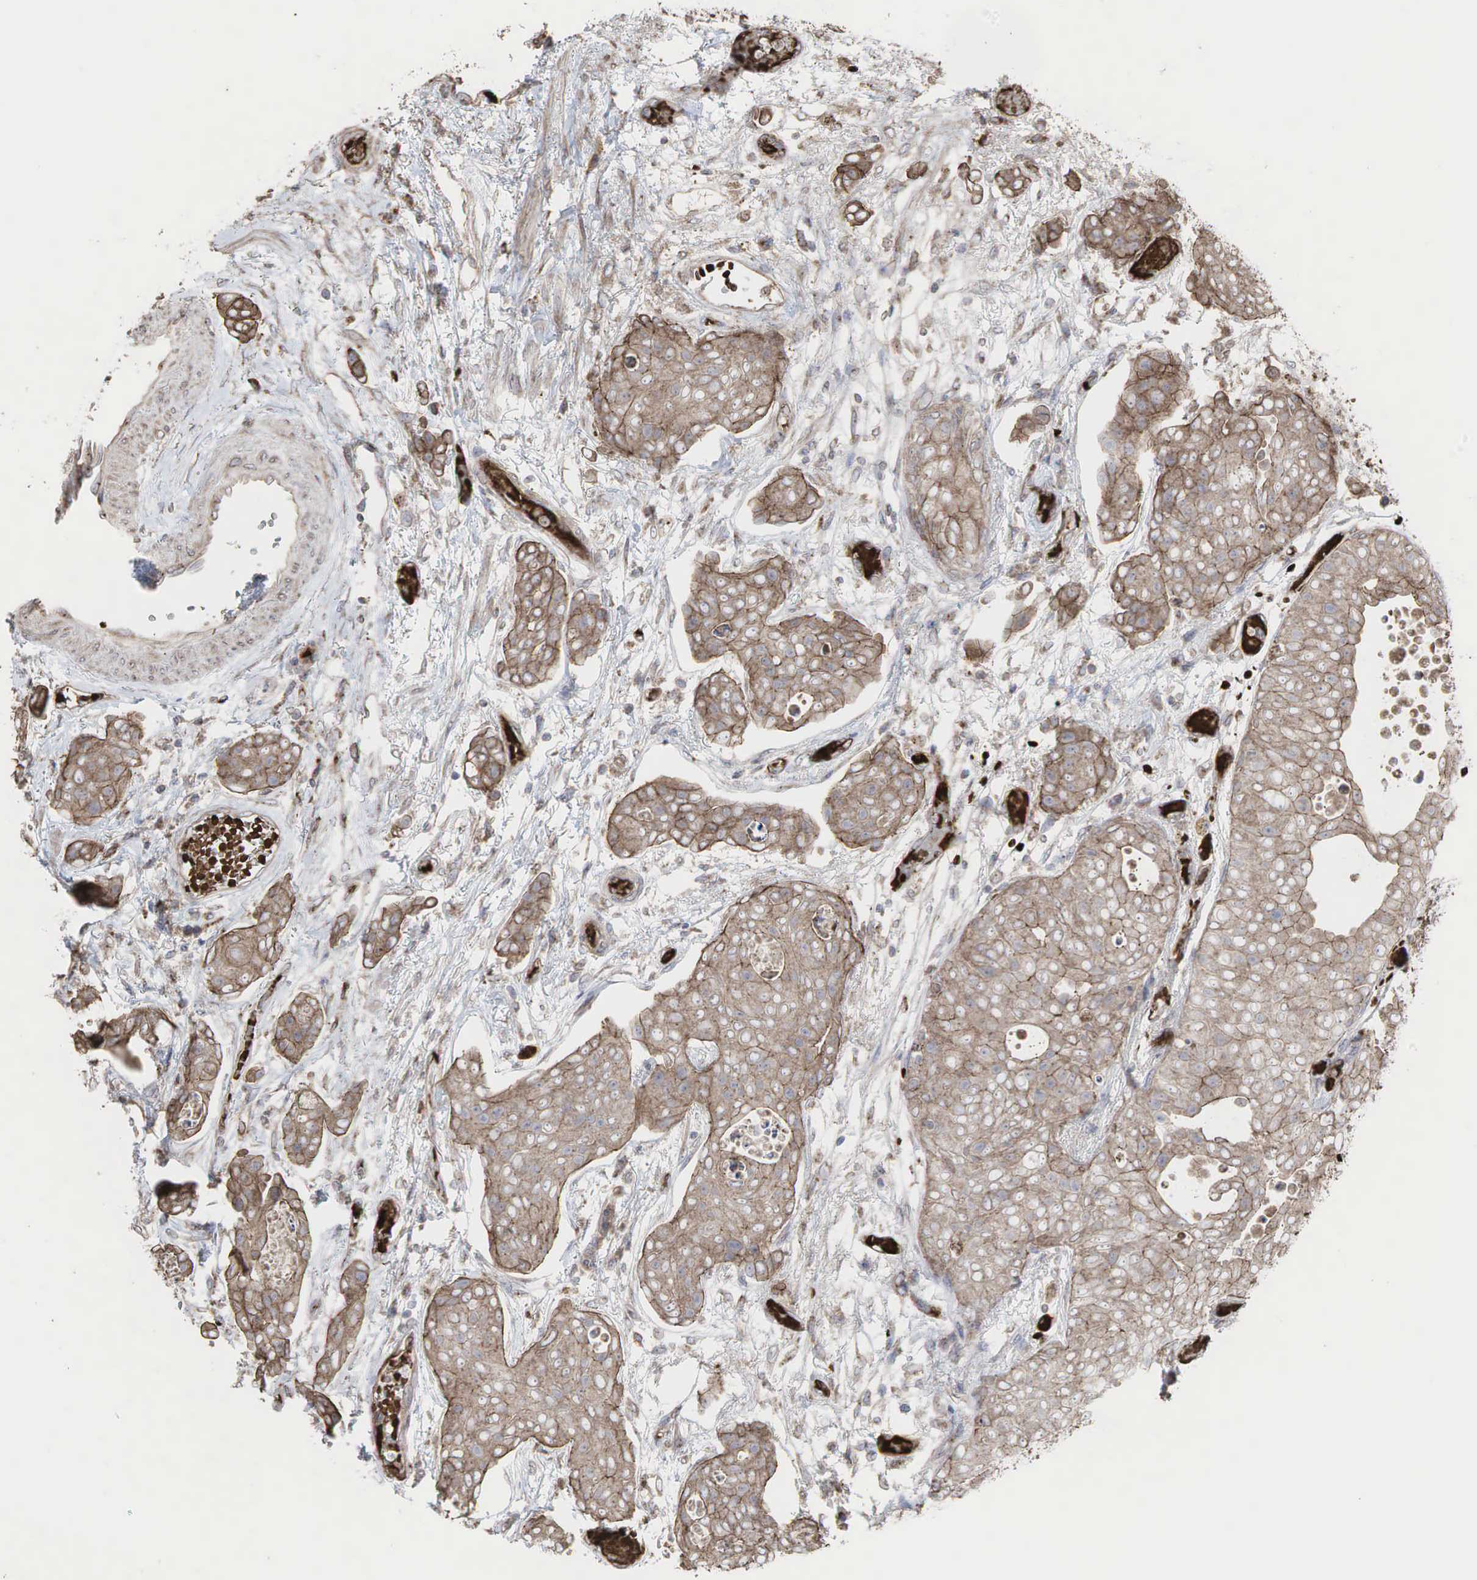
{"staining": {"intensity": "moderate", "quantity": ">75%", "location": "cytoplasmic/membranous"}, "tissue": "urothelial cancer", "cell_type": "Tumor cells", "image_type": "cancer", "snomed": [{"axis": "morphology", "description": "Urothelial carcinoma, High grade"}, {"axis": "topography", "description": "Urinary bladder"}], "caption": "Moderate cytoplasmic/membranous protein positivity is identified in about >75% of tumor cells in high-grade urothelial carcinoma. (brown staining indicates protein expression, while blue staining denotes nuclei).", "gene": "PABPC5", "patient": {"sex": "male", "age": 78}}